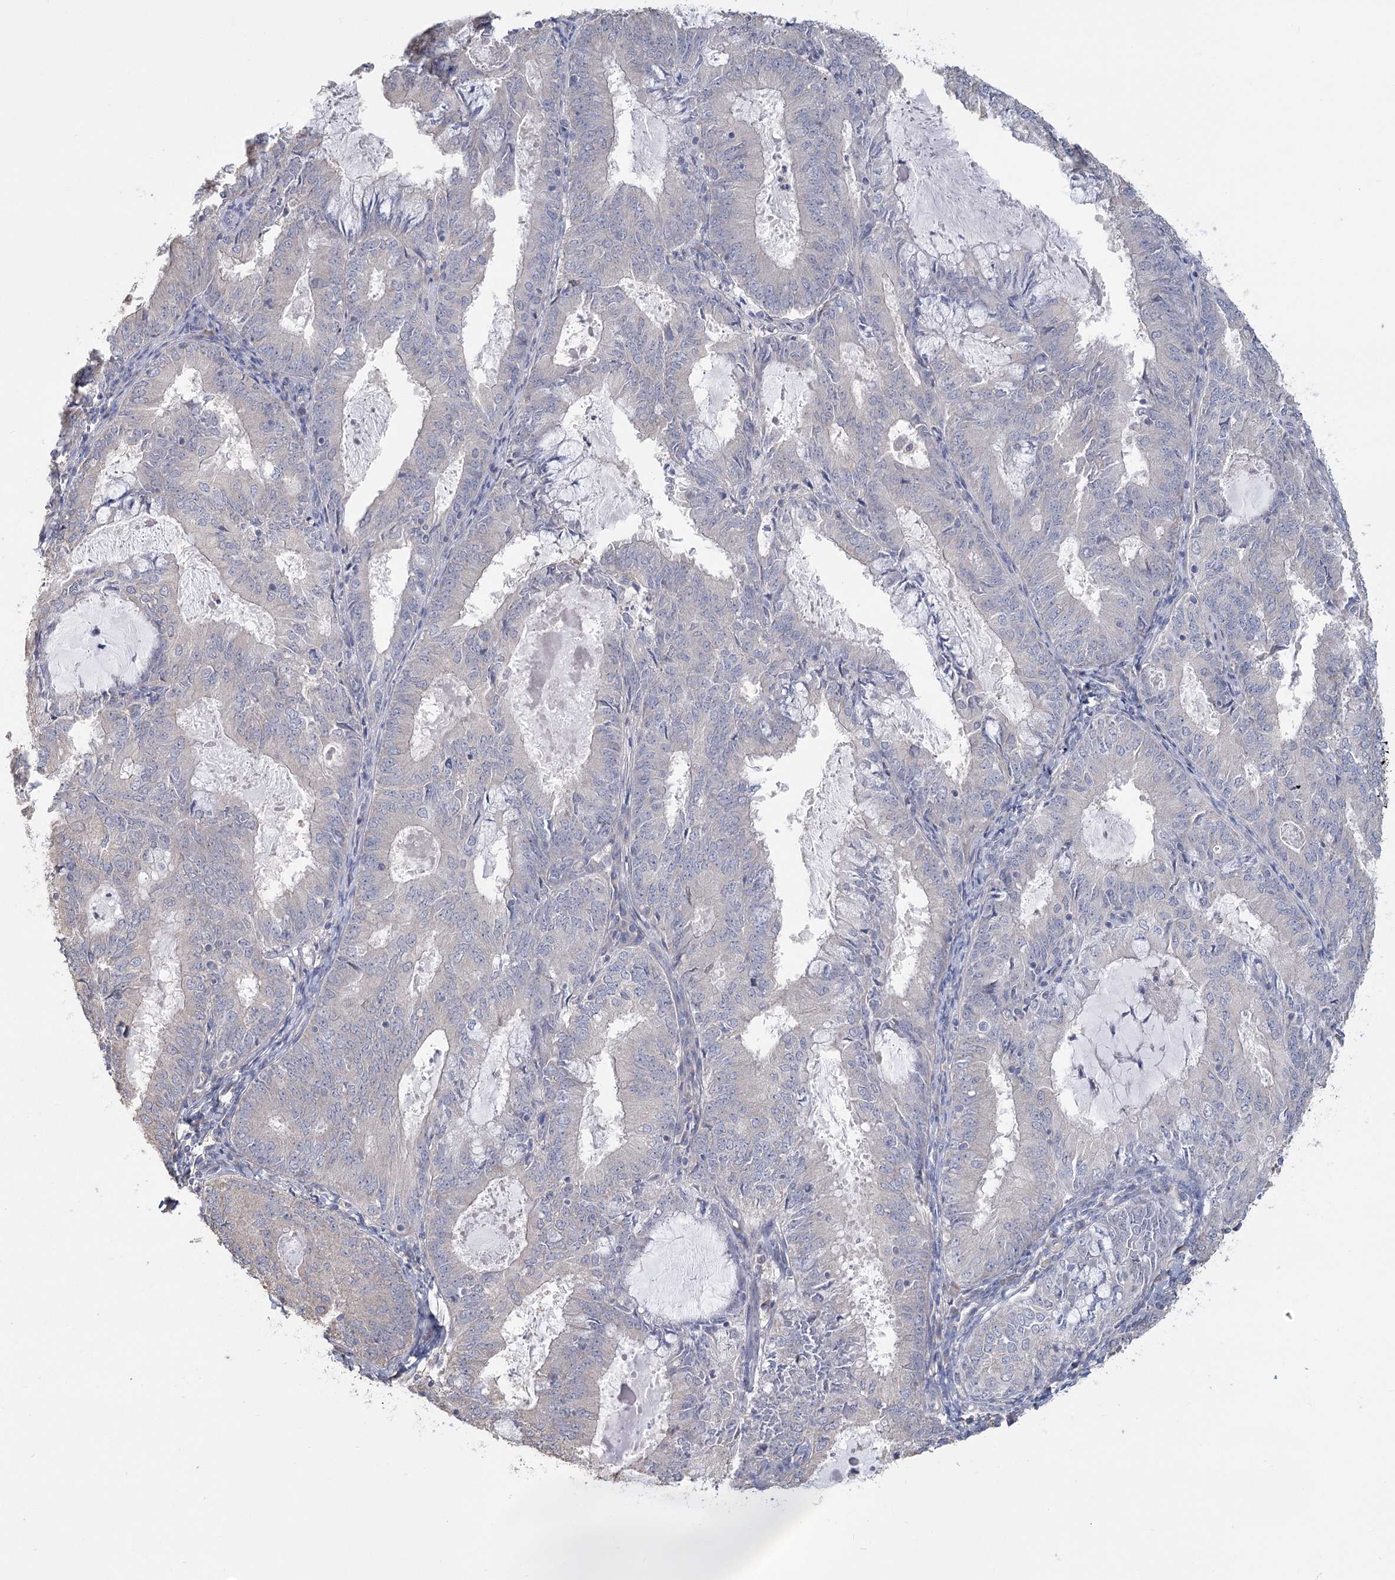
{"staining": {"intensity": "negative", "quantity": "none", "location": "none"}, "tissue": "endometrial cancer", "cell_type": "Tumor cells", "image_type": "cancer", "snomed": [{"axis": "morphology", "description": "Adenocarcinoma, NOS"}, {"axis": "topography", "description": "Endometrium"}], "caption": "Adenocarcinoma (endometrial) was stained to show a protein in brown. There is no significant expression in tumor cells.", "gene": "CNTLN", "patient": {"sex": "female", "age": 57}}